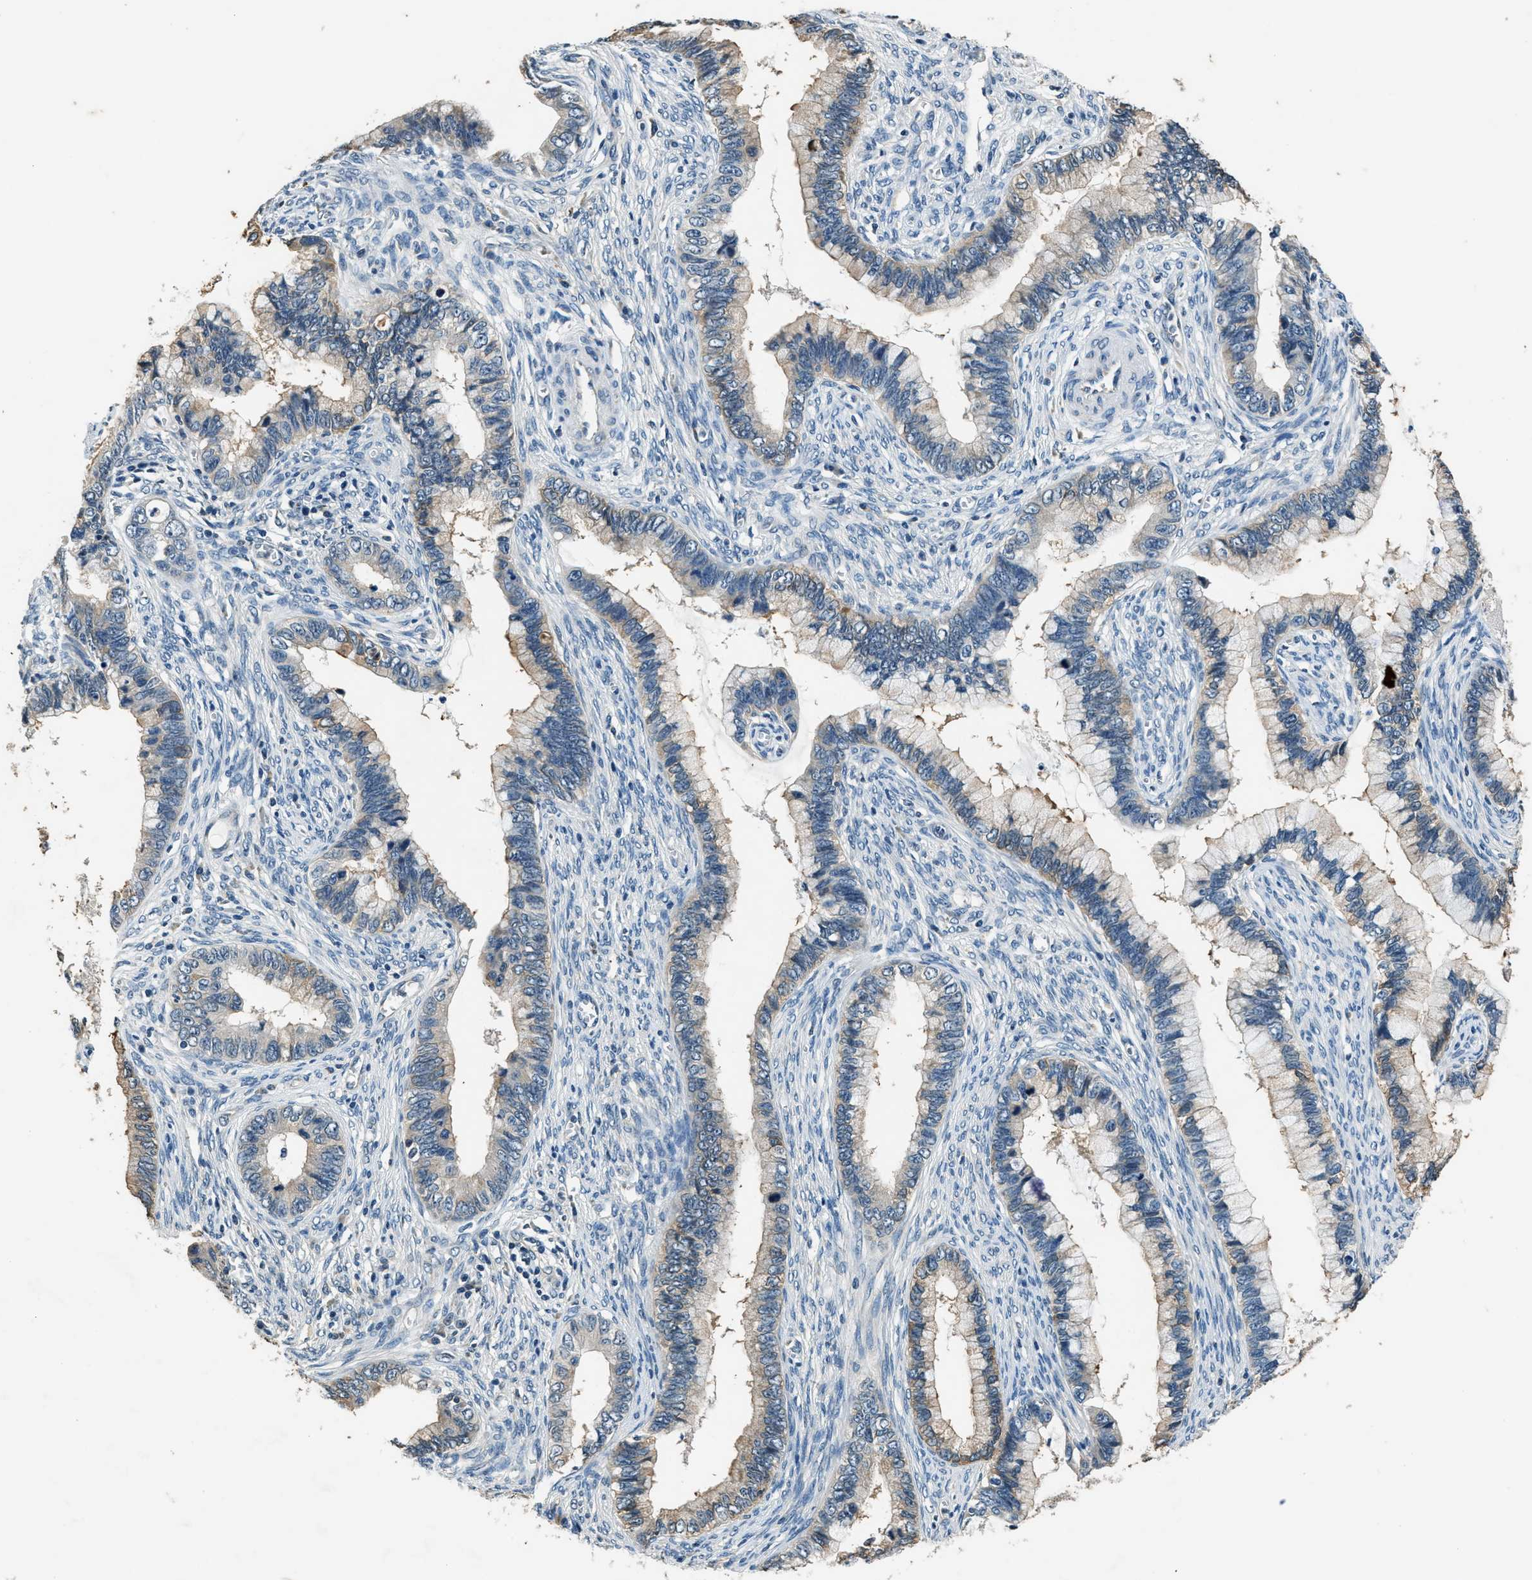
{"staining": {"intensity": "weak", "quantity": "25%-75%", "location": "cytoplasmic/membranous"}, "tissue": "cervical cancer", "cell_type": "Tumor cells", "image_type": "cancer", "snomed": [{"axis": "morphology", "description": "Adenocarcinoma, NOS"}, {"axis": "topography", "description": "Cervix"}], "caption": "A brown stain shows weak cytoplasmic/membranous positivity of a protein in human adenocarcinoma (cervical) tumor cells. The protein of interest is shown in brown color, while the nuclei are stained blue.", "gene": "NME8", "patient": {"sex": "female", "age": 44}}